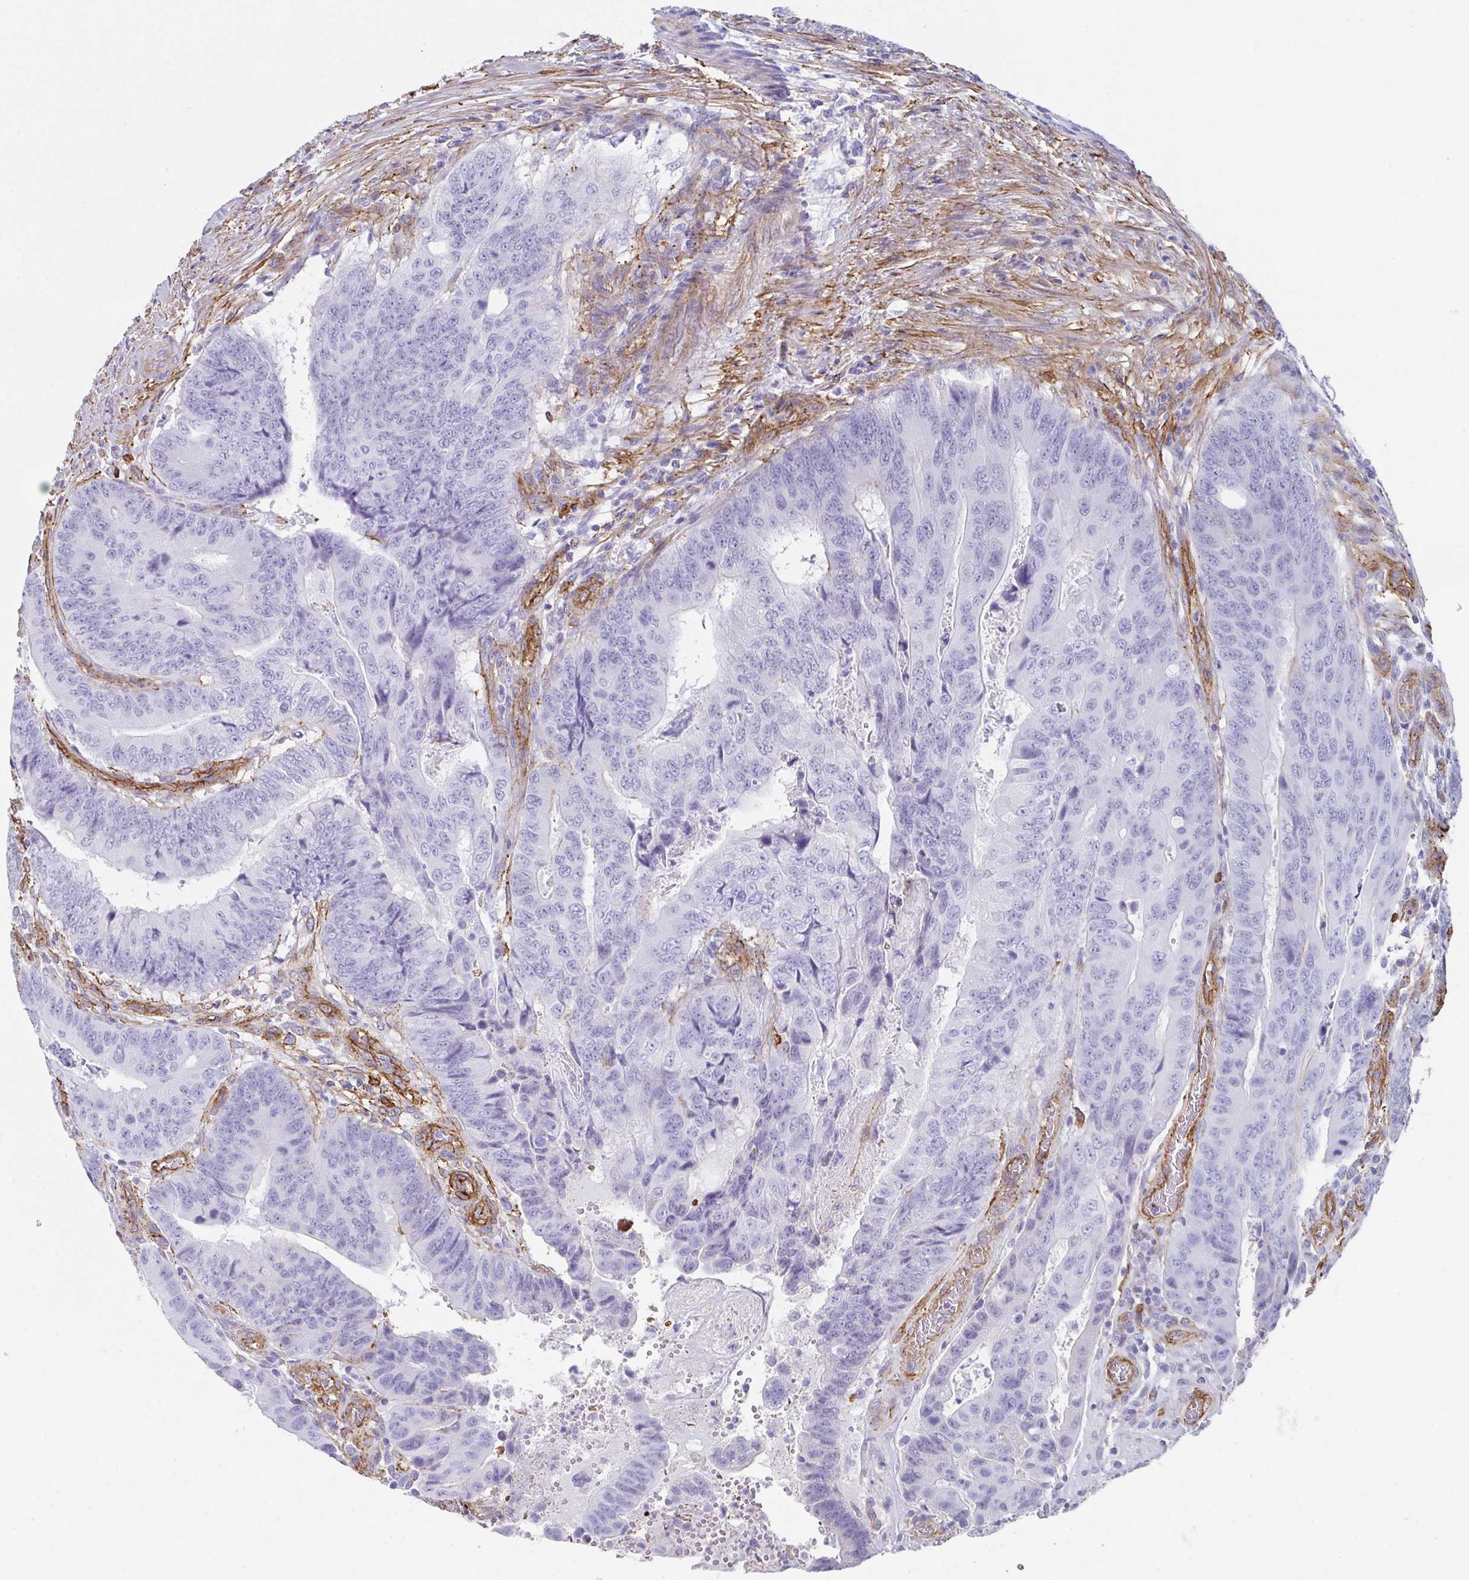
{"staining": {"intensity": "negative", "quantity": "none", "location": "none"}, "tissue": "colorectal cancer", "cell_type": "Tumor cells", "image_type": "cancer", "snomed": [{"axis": "morphology", "description": "Adenocarcinoma, NOS"}, {"axis": "topography", "description": "Colon"}], "caption": "Tumor cells are negative for protein expression in human colorectal cancer. The staining was performed using DAB to visualize the protein expression in brown, while the nuclei were stained in blue with hematoxylin (Magnification: 20x).", "gene": "DBN1", "patient": {"sex": "female", "age": 48}}